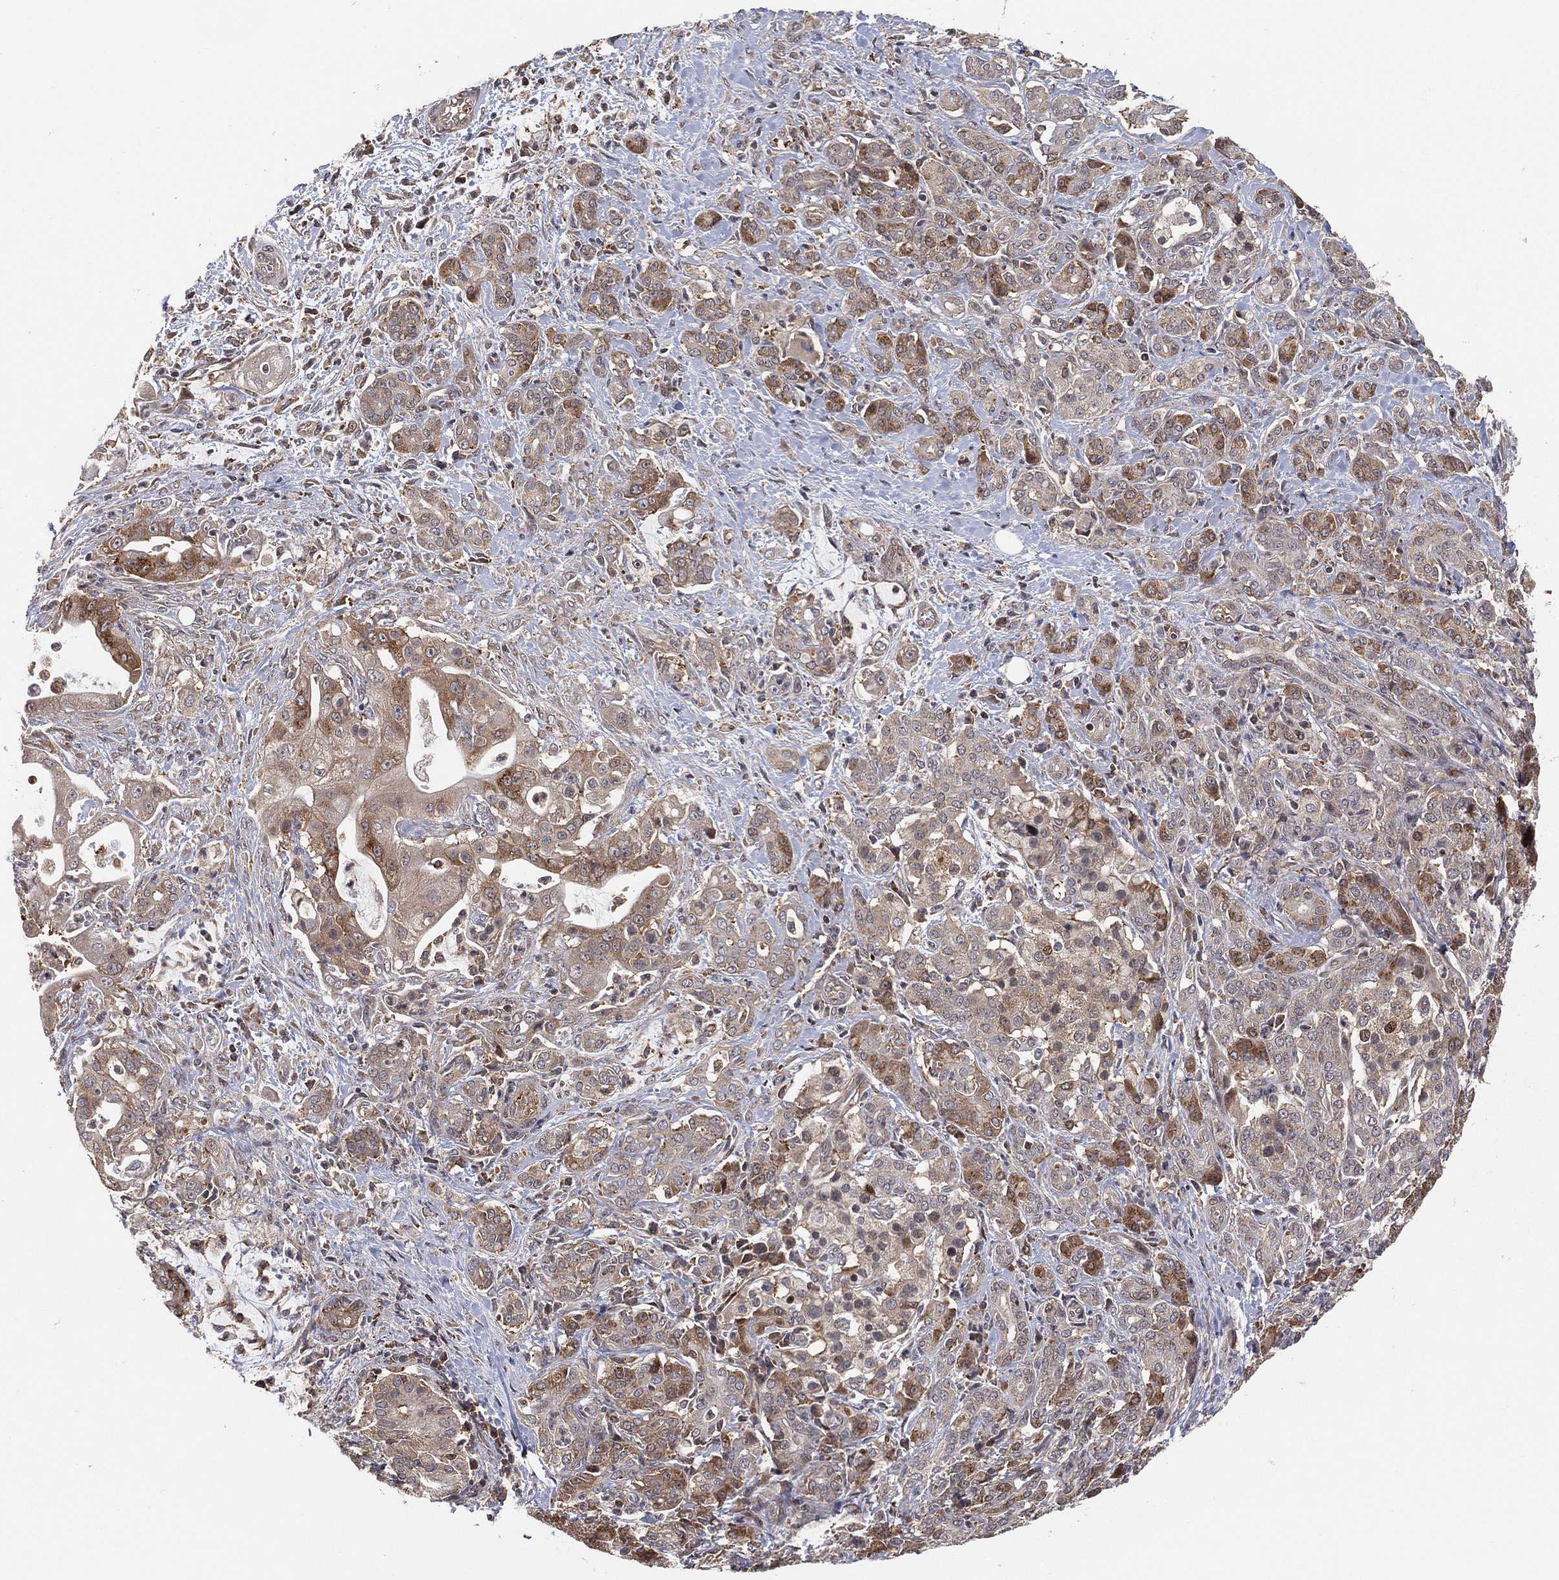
{"staining": {"intensity": "moderate", "quantity": "25%-75%", "location": "cytoplasmic/membranous"}, "tissue": "pancreatic cancer", "cell_type": "Tumor cells", "image_type": "cancer", "snomed": [{"axis": "morphology", "description": "Normal tissue, NOS"}, {"axis": "morphology", "description": "Inflammation, NOS"}, {"axis": "morphology", "description": "Adenocarcinoma, NOS"}, {"axis": "topography", "description": "Pancreas"}], "caption": "Immunohistochemical staining of adenocarcinoma (pancreatic) demonstrates medium levels of moderate cytoplasmic/membranous staining in approximately 25%-75% of tumor cells. (IHC, brightfield microscopy, high magnification).", "gene": "TMTC4", "patient": {"sex": "male", "age": 57}}